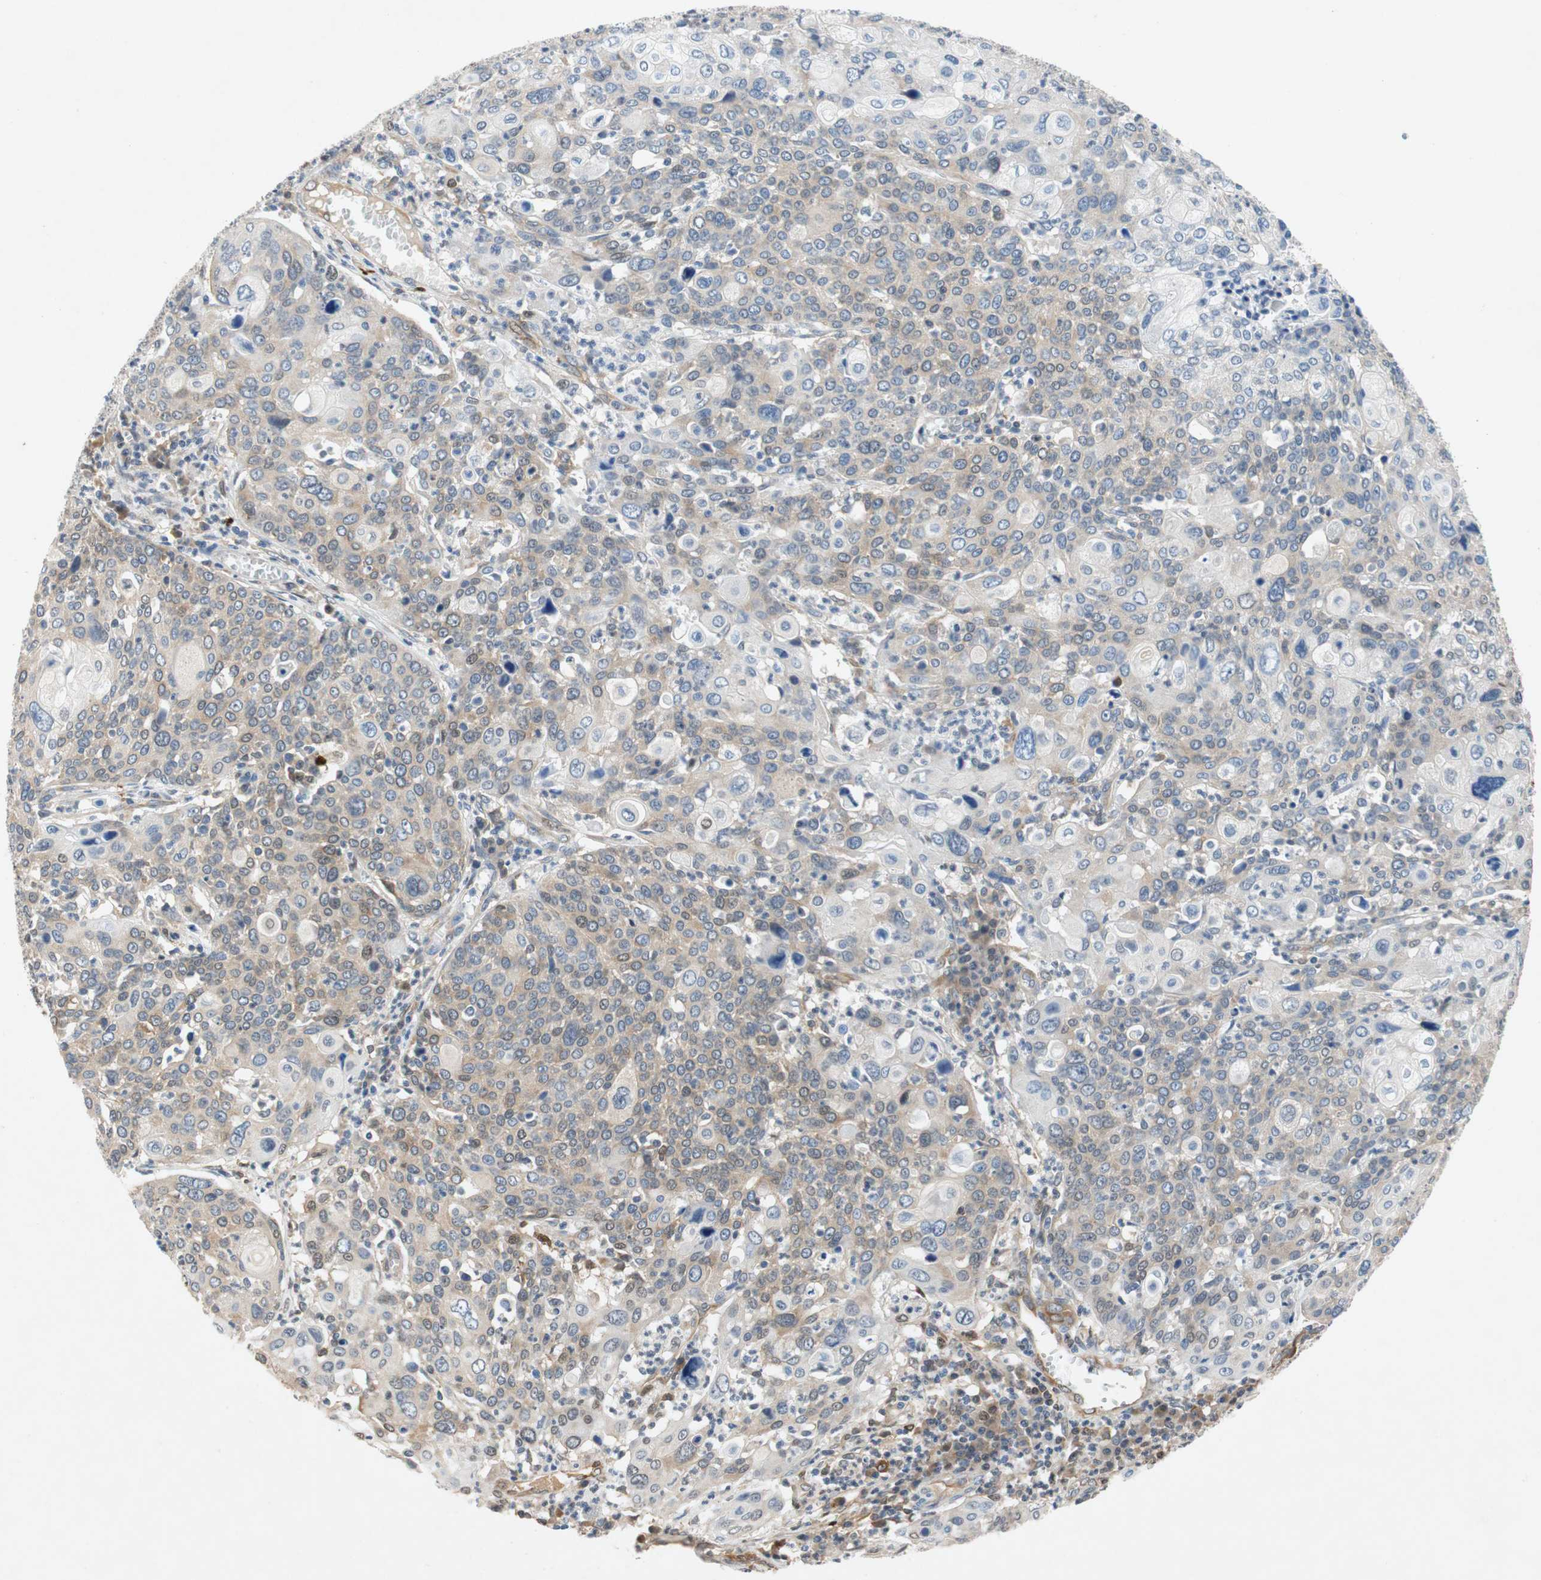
{"staining": {"intensity": "weak", "quantity": "<25%", "location": "cytoplasmic/membranous"}, "tissue": "cervical cancer", "cell_type": "Tumor cells", "image_type": "cancer", "snomed": [{"axis": "morphology", "description": "Squamous cell carcinoma, NOS"}, {"axis": "topography", "description": "Cervix"}], "caption": "Tumor cells show no significant expression in cervical cancer.", "gene": "RELB", "patient": {"sex": "female", "age": 40}}